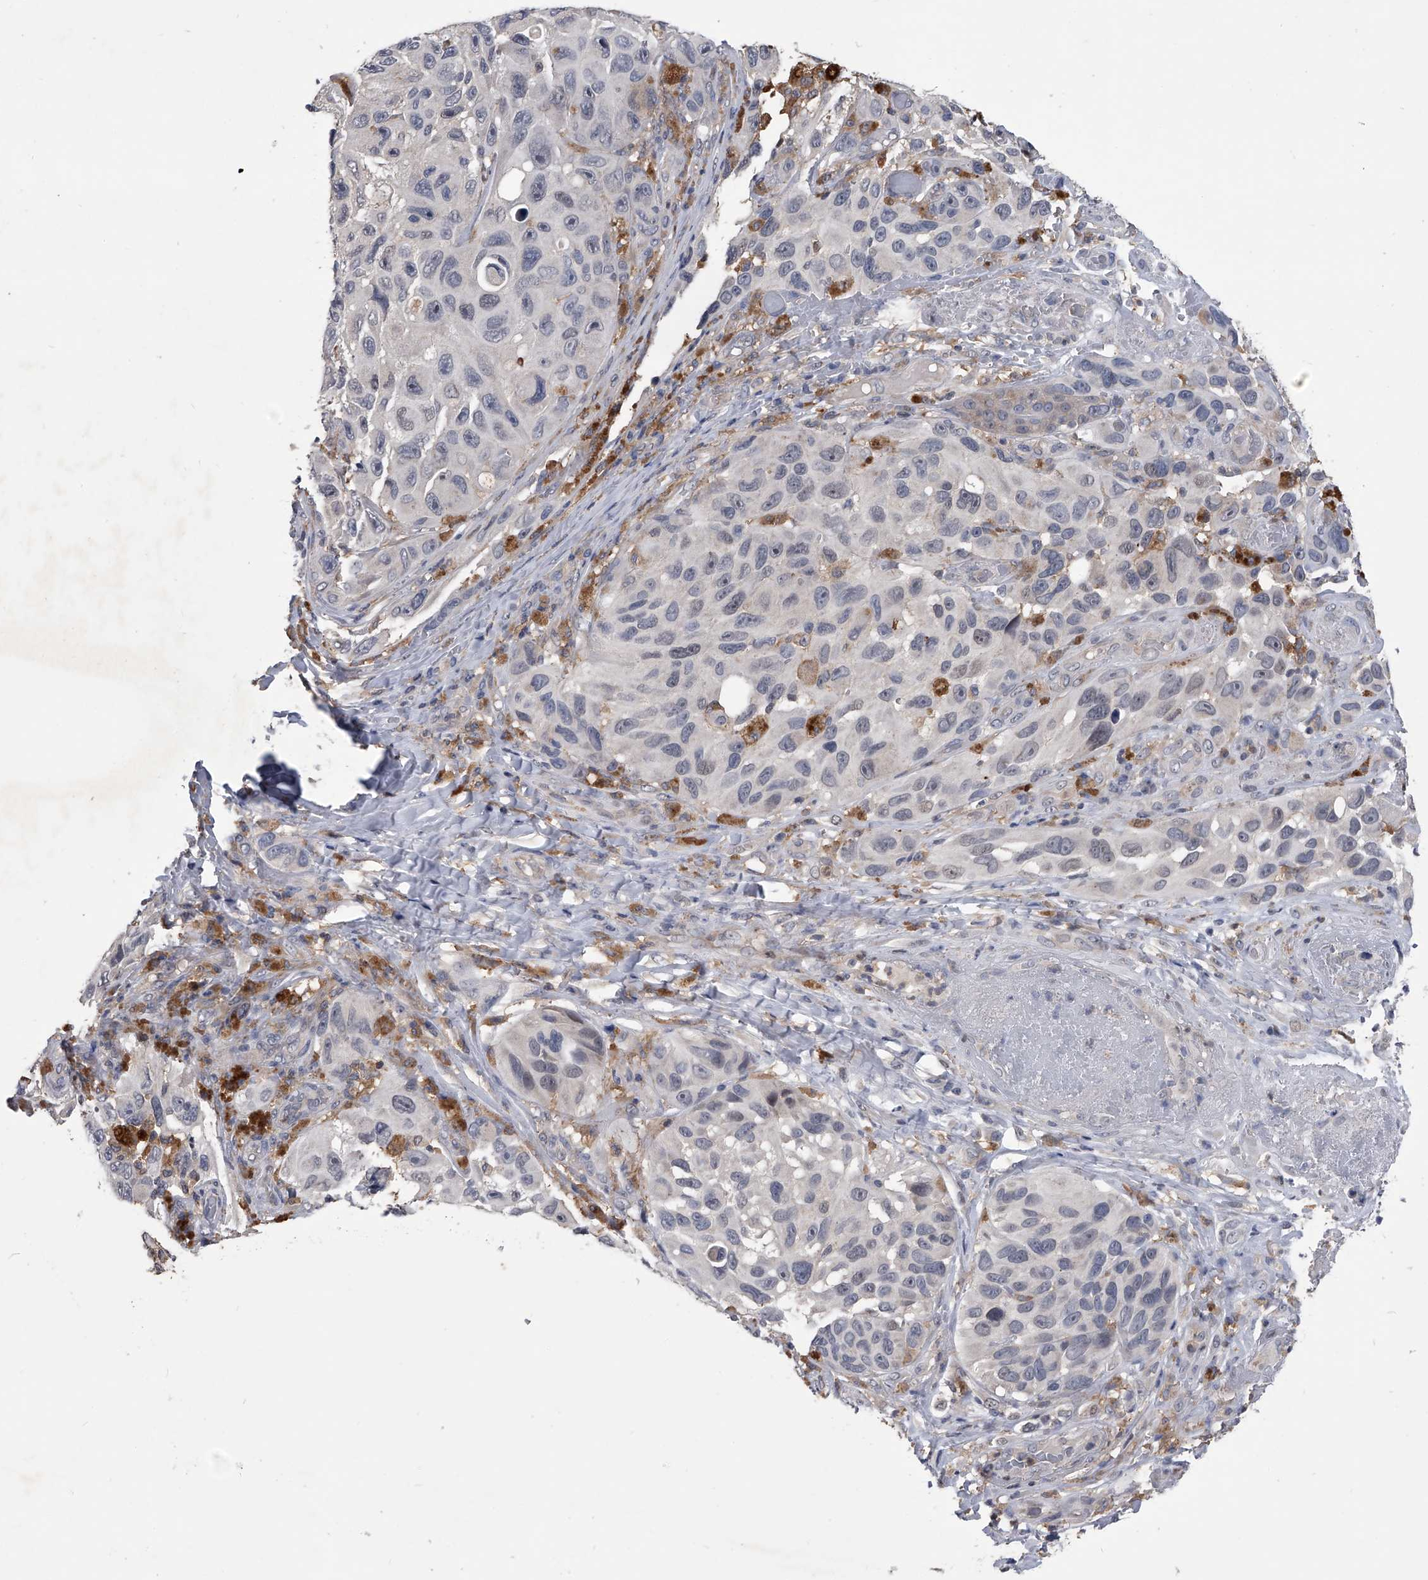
{"staining": {"intensity": "negative", "quantity": "none", "location": "none"}, "tissue": "melanoma", "cell_type": "Tumor cells", "image_type": "cancer", "snomed": [{"axis": "morphology", "description": "Malignant melanoma, NOS"}, {"axis": "topography", "description": "Skin"}], "caption": "Immunohistochemical staining of human malignant melanoma exhibits no significant positivity in tumor cells.", "gene": "MAP4K3", "patient": {"sex": "female", "age": 73}}